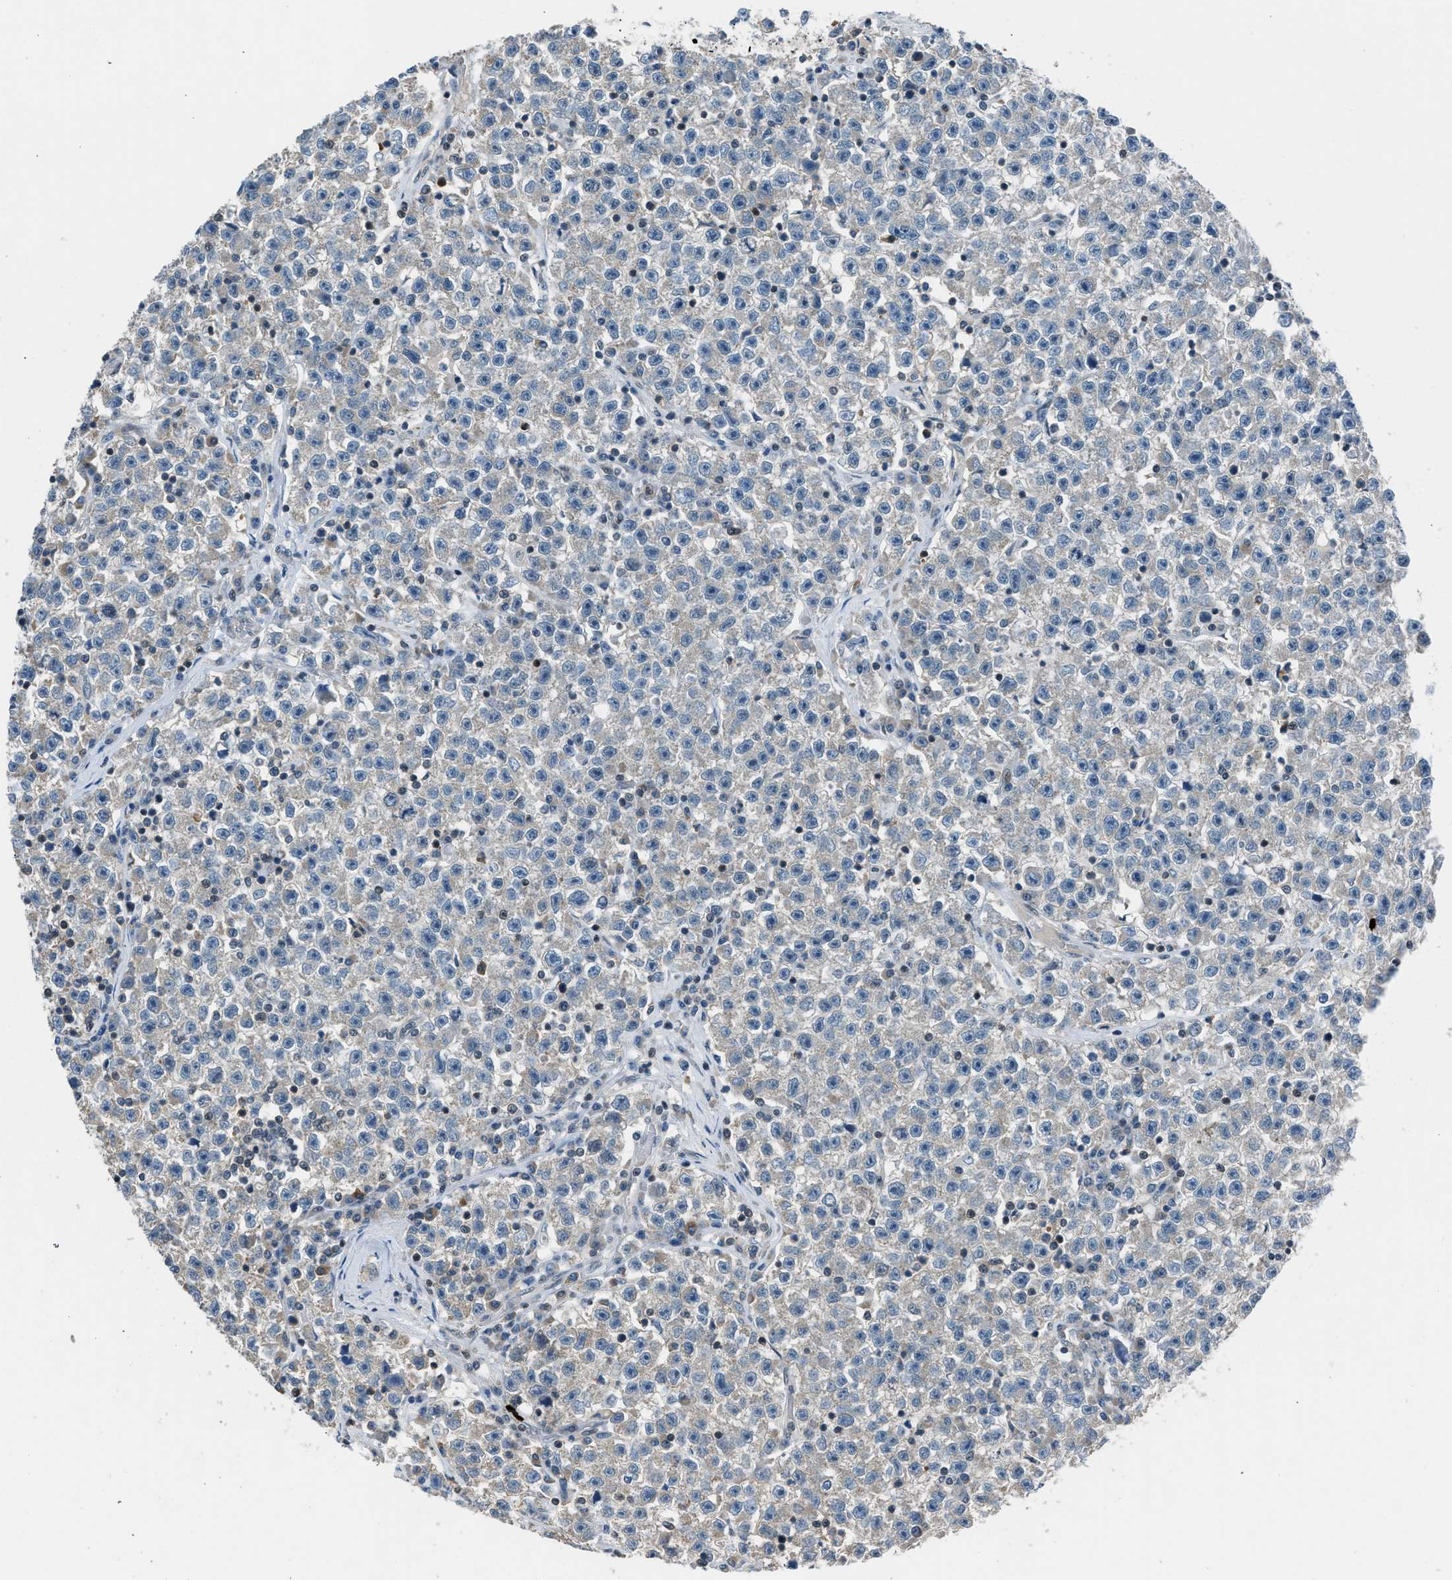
{"staining": {"intensity": "weak", "quantity": "25%-75%", "location": "cytoplasmic/membranous"}, "tissue": "testis cancer", "cell_type": "Tumor cells", "image_type": "cancer", "snomed": [{"axis": "morphology", "description": "Seminoma, NOS"}, {"axis": "topography", "description": "Testis"}], "caption": "Testis cancer tissue shows weak cytoplasmic/membranous staining in approximately 25%-75% of tumor cells, visualized by immunohistochemistry. (IHC, brightfield microscopy, high magnification).", "gene": "LMLN", "patient": {"sex": "male", "age": 22}}